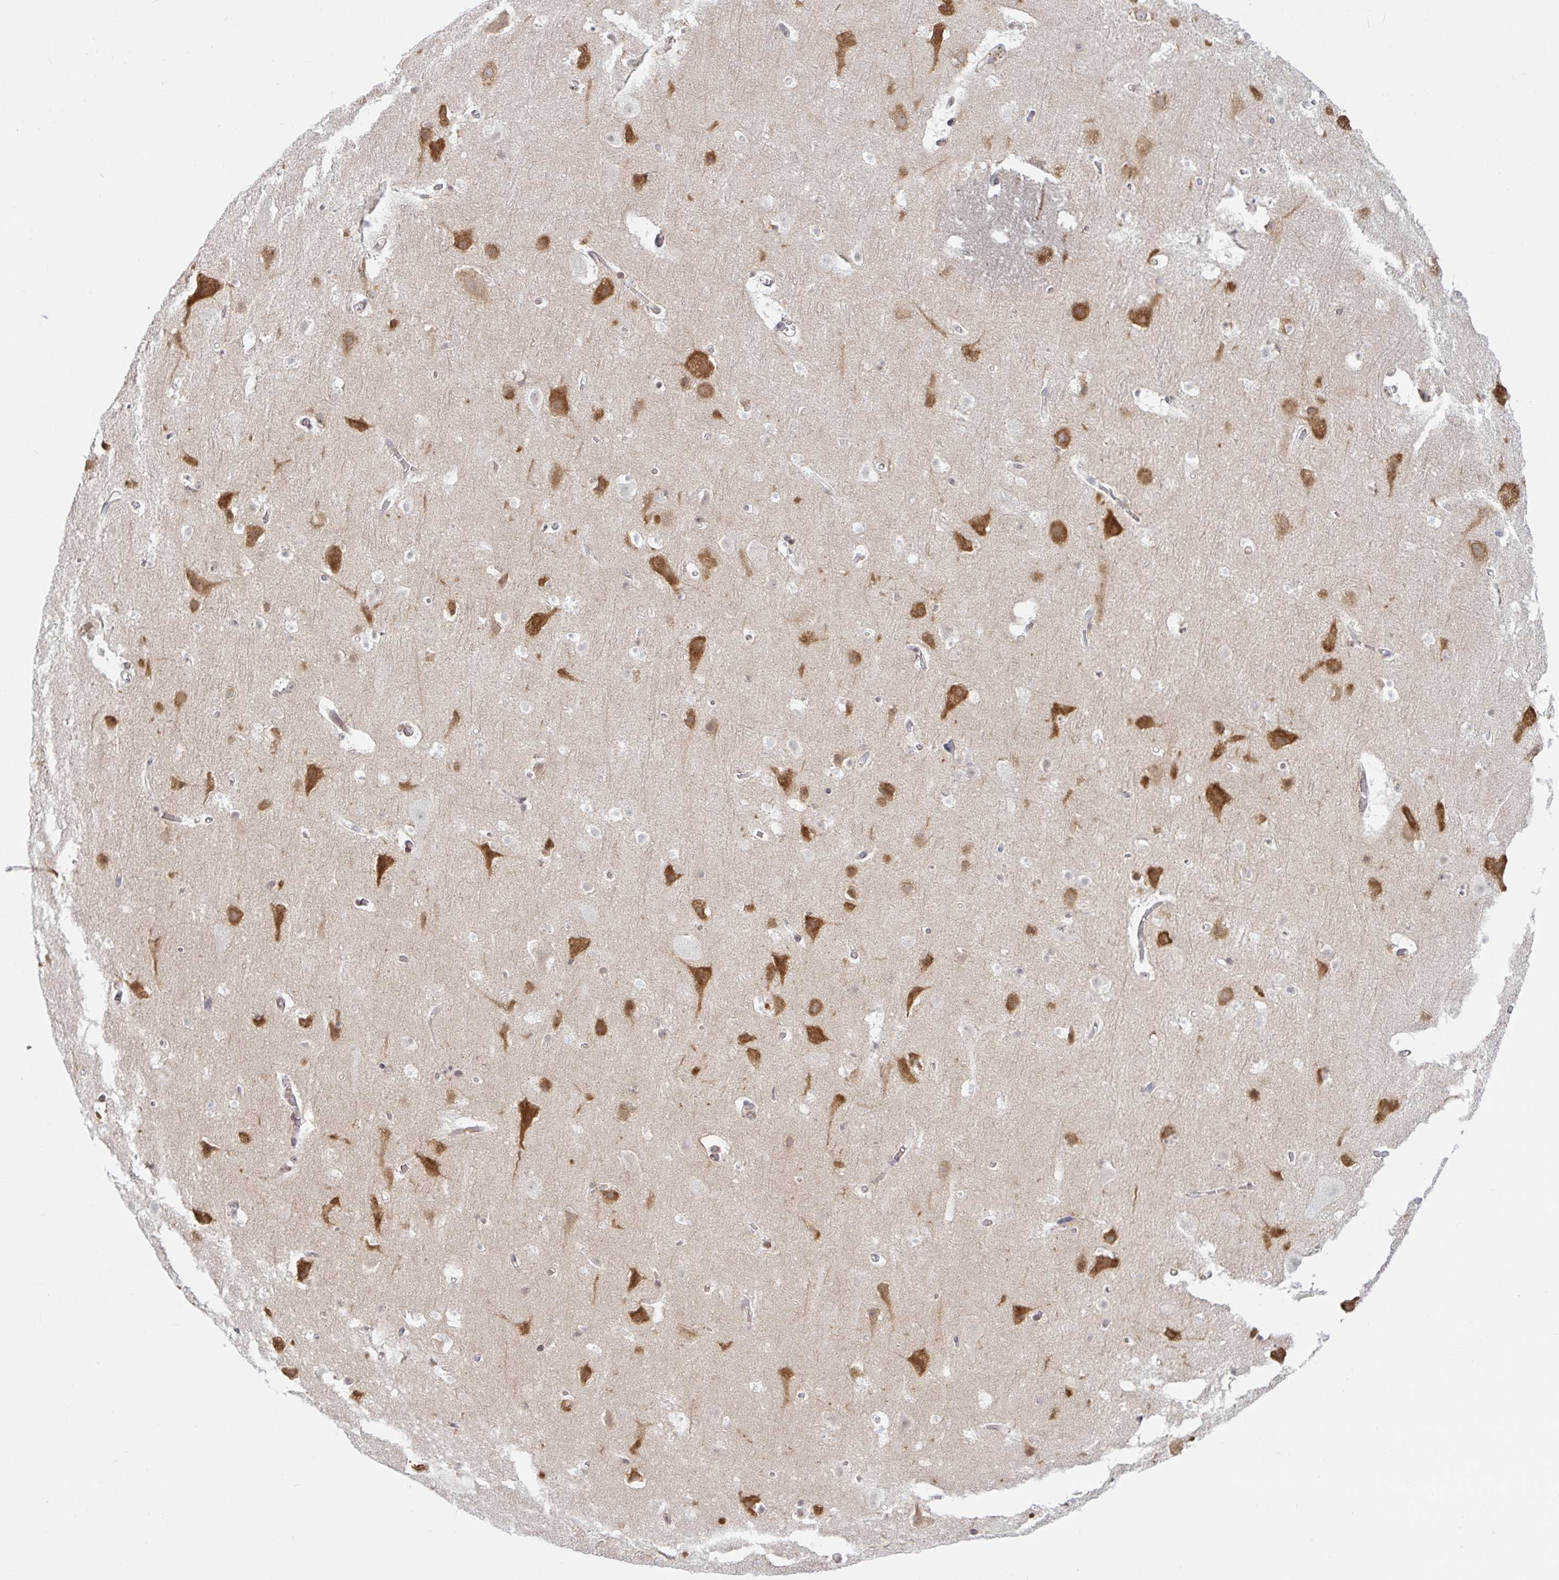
{"staining": {"intensity": "negative", "quantity": "none", "location": "none"}, "tissue": "cerebral cortex", "cell_type": "Endothelial cells", "image_type": "normal", "snomed": [{"axis": "morphology", "description": "Normal tissue, NOS"}, {"axis": "topography", "description": "Cerebral cortex"}], "caption": "Unremarkable cerebral cortex was stained to show a protein in brown. There is no significant positivity in endothelial cells. Brightfield microscopy of immunohistochemistry stained with DAB (brown) and hematoxylin (blue), captured at high magnification.", "gene": "LARP1", "patient": {"sex": "female", "age": 42}}